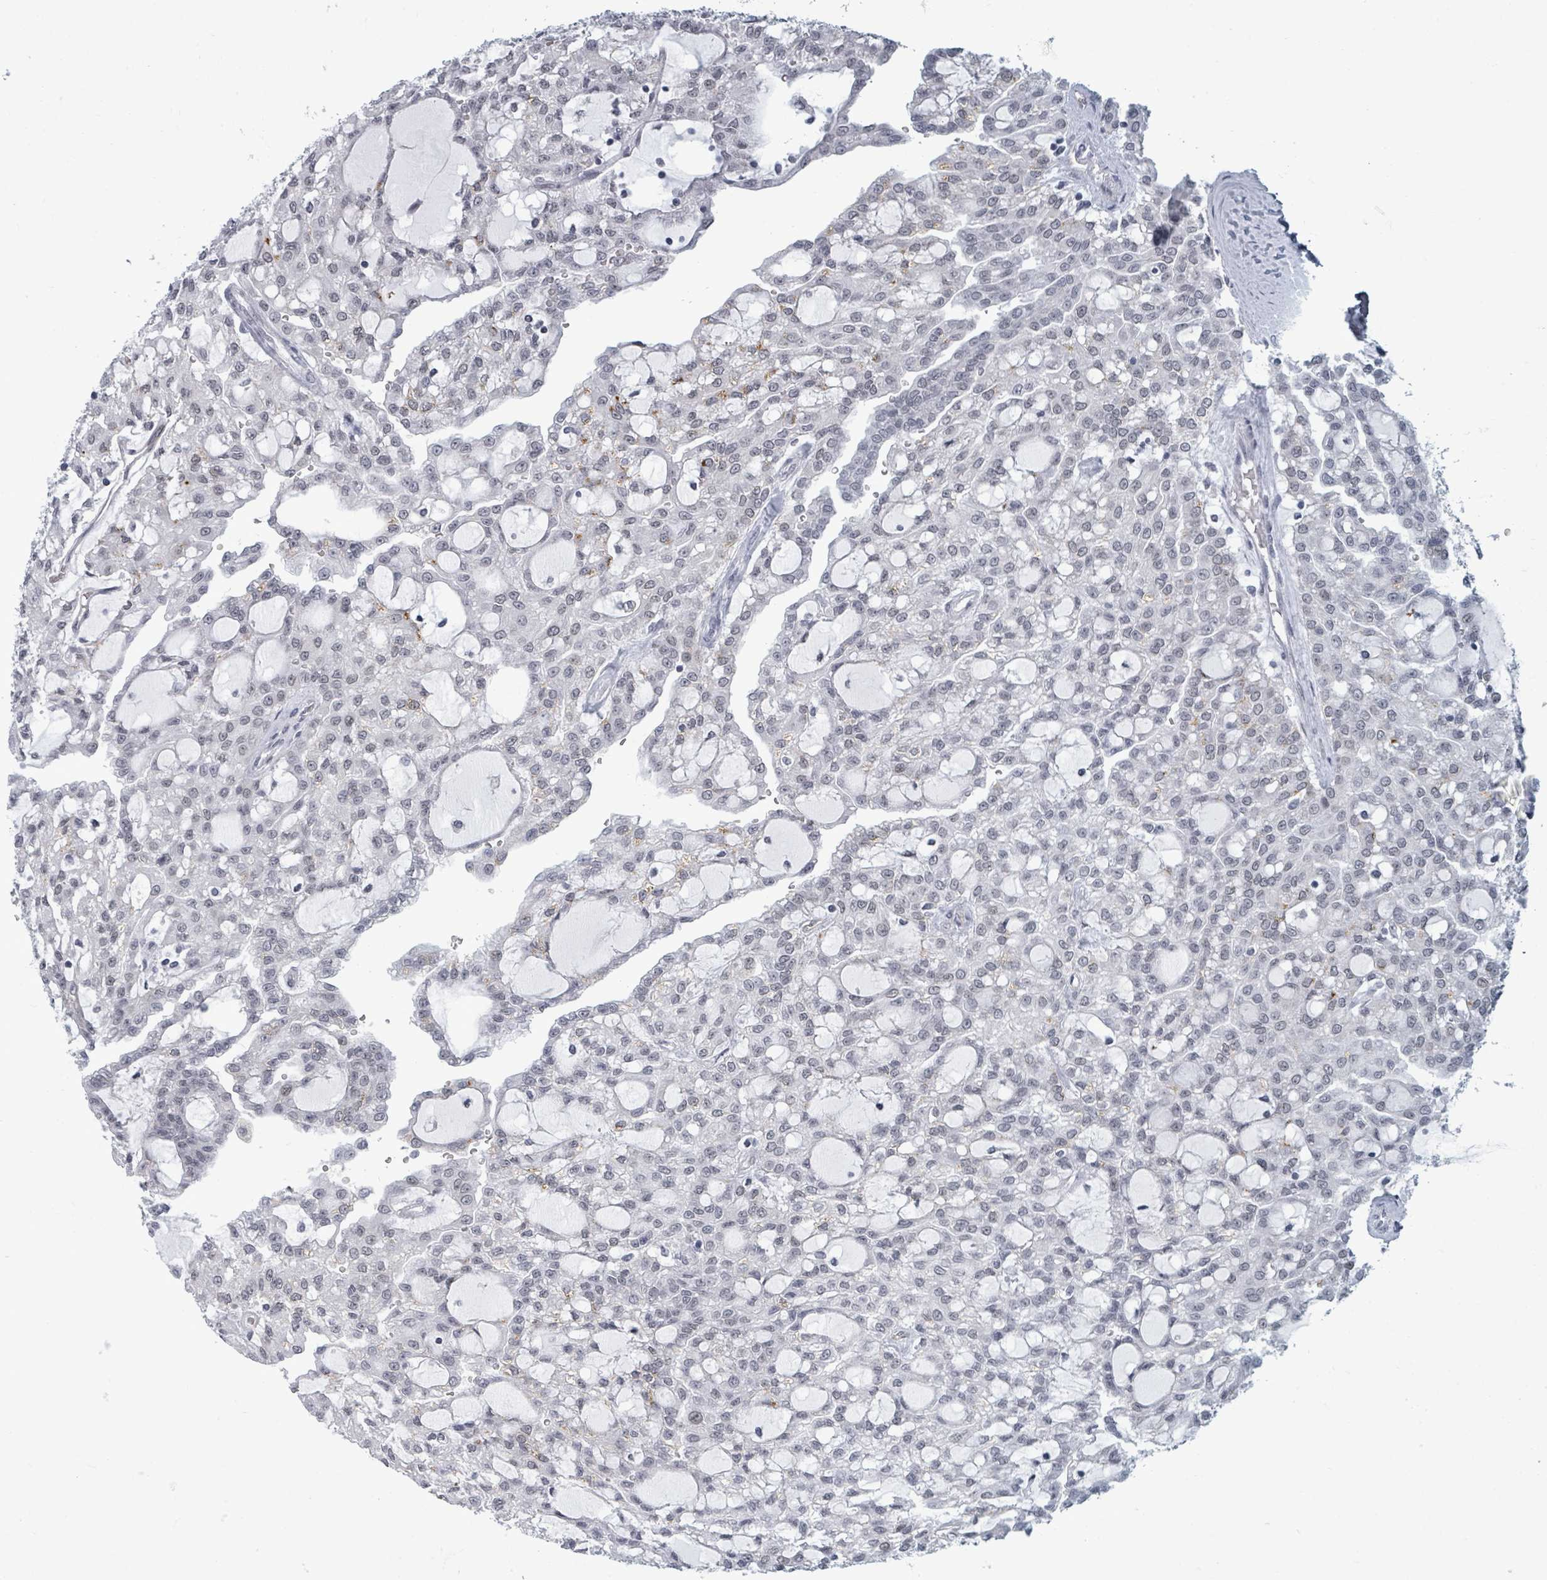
{"staining": {"intensity": "negative", "quantity": "none", "location": "none"}, "tissue": "renal cancer", "cell_type": "Tumor cells", "image_type": "cancer", "snomed": [{"axis": "morphology", "description": "Adenocarcinoma, NOS"}, {"axis": "topography", "description": "Kidney"}], "caption": "Immunohistochemical staining of human renal cancer exhibits no significant staining in tumor cells.", "gene": "ERCC5", "patient": {"sex": "male", "age": 63}}